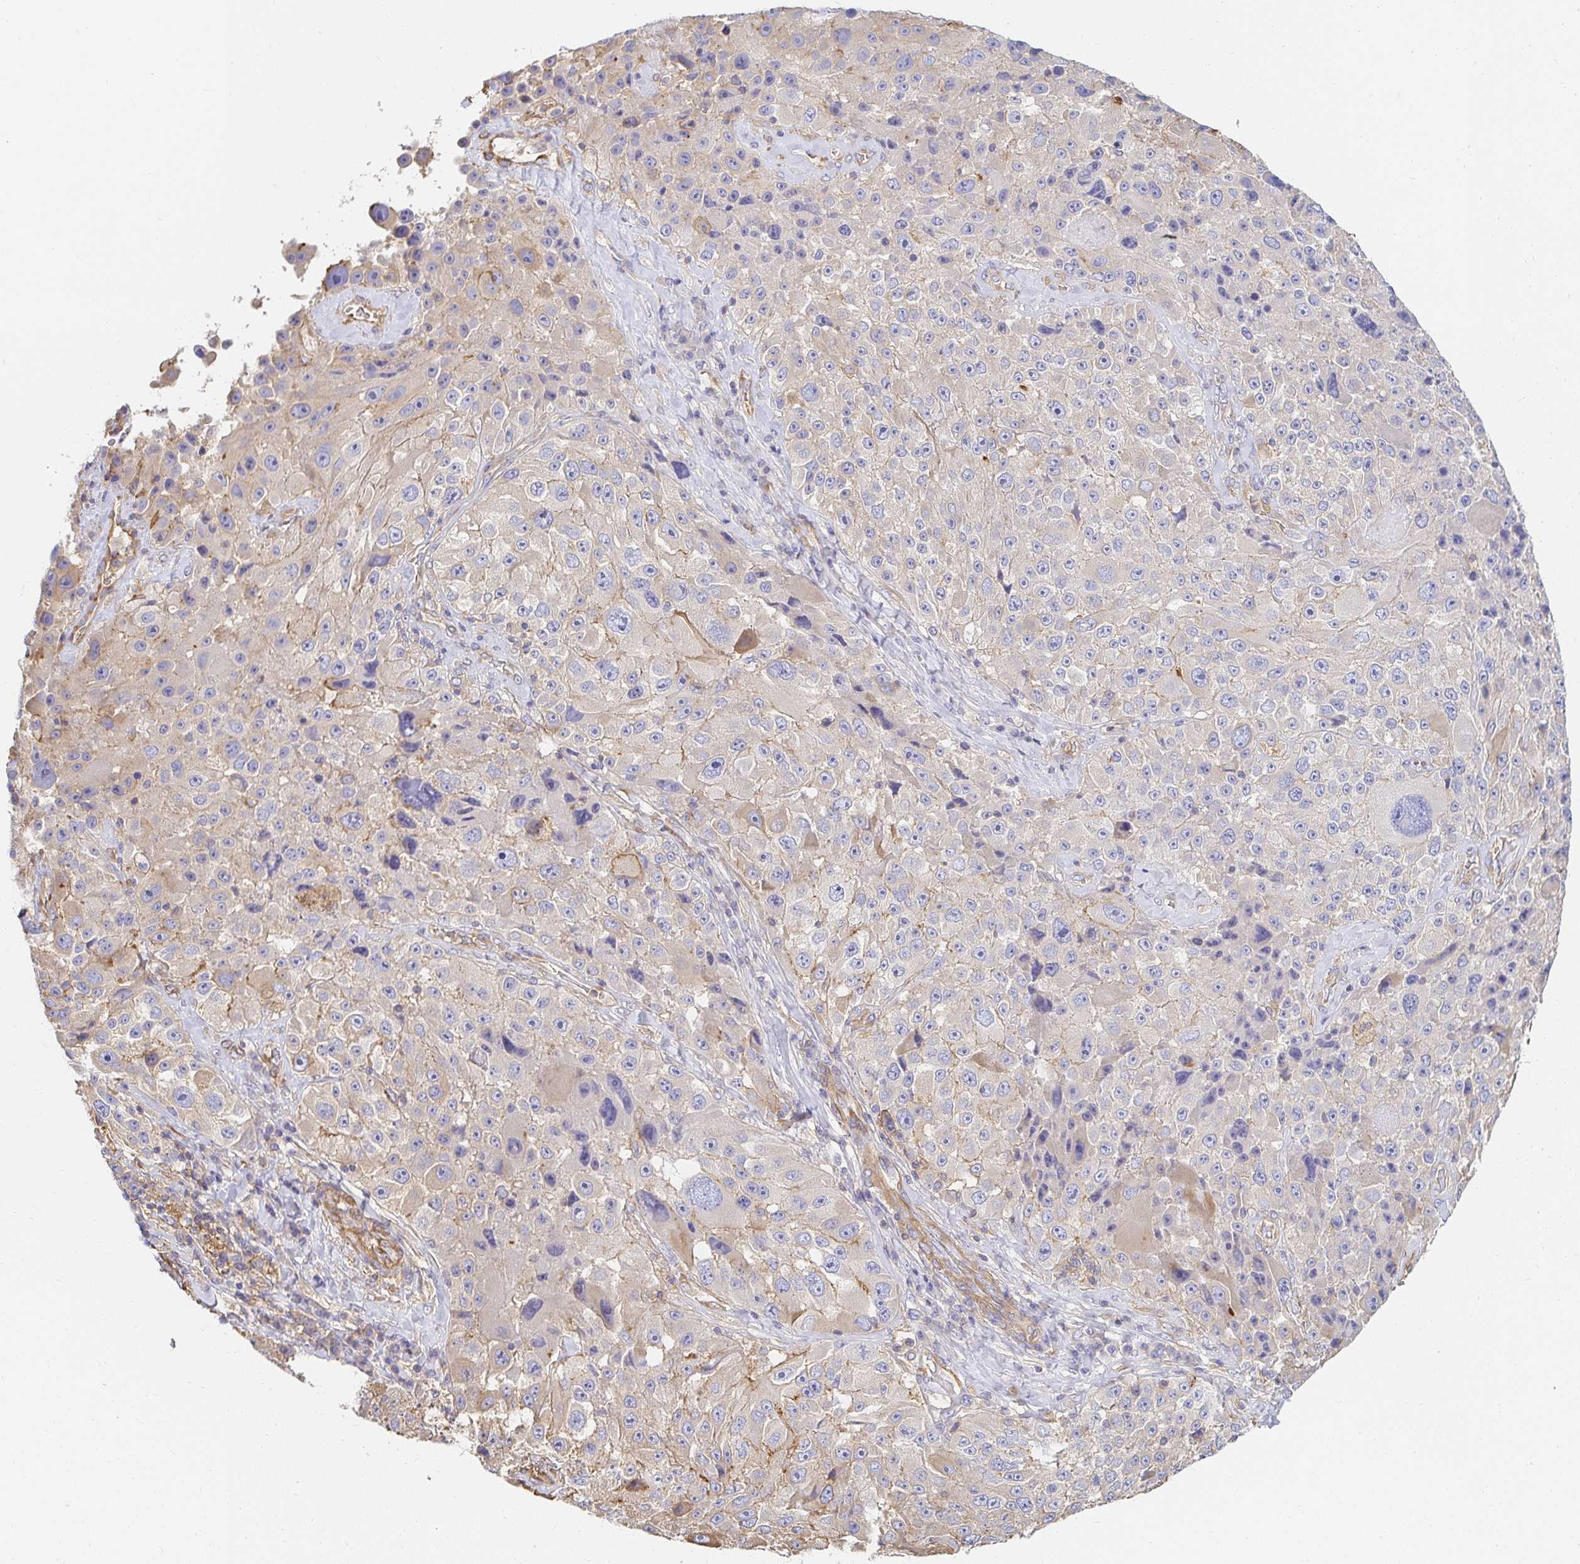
{"staining": {"intensity": "negative", "quantity": "none", "location": "none"}, "tissue": "melanoma", "cell_type": "Tumor cells", "image_type": "cancer", "snomed": [{"axis": "morphology", "description": "Malignant melanoma, Metastatic site"}, {"axis": "topography", "description": "Lymph node"}], "caption": "An immunohistochemistry (IHC) photomicrograph of melanoma is shown. There is no staining in tumor cells of melanoma. (Stains: DAB (3,3'-diaminobenzidine) immunohistochemistry with hematoxylin counter stain, Microscopy: brightfield microscopy at high magnification).", "gene": "TSPAN19", "patient": {"sex": "male", "age": 62}}